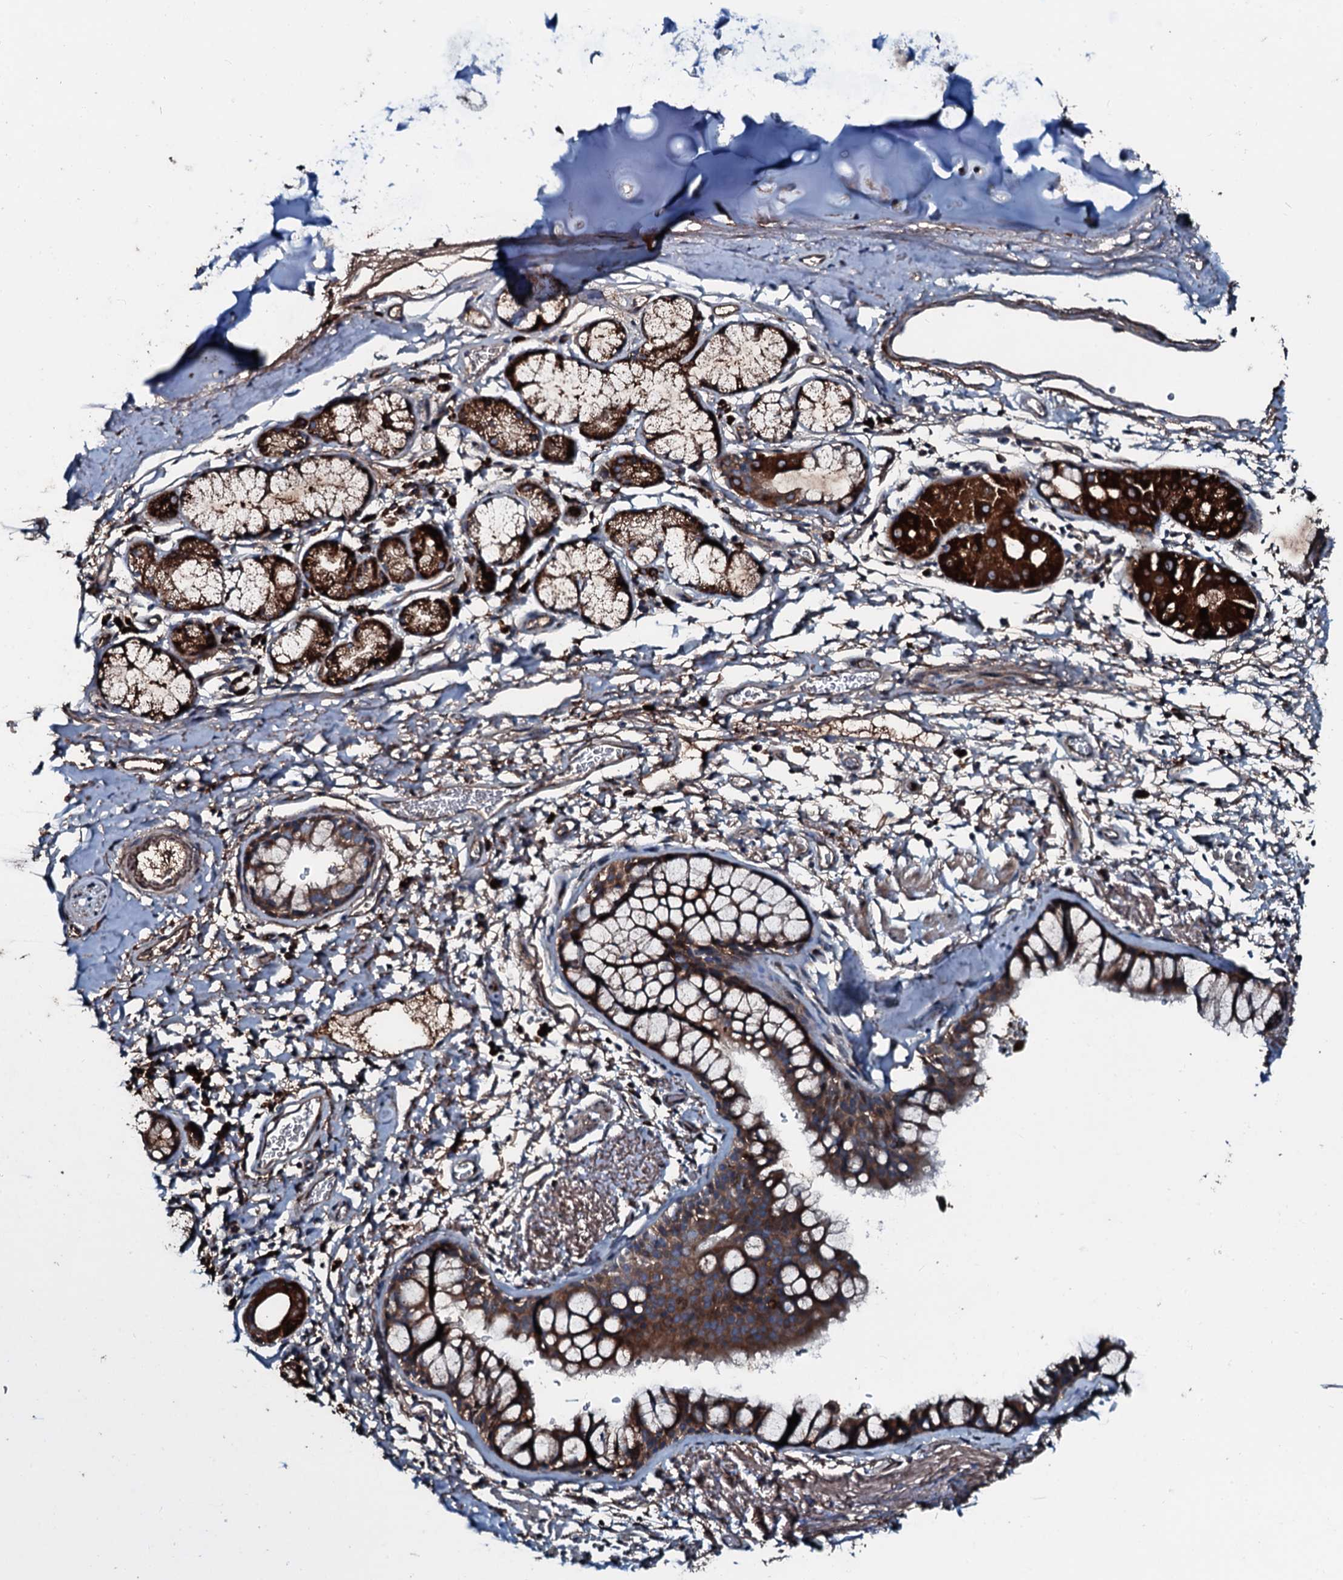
{"staining": {"intensity": "strong", "quantity": ">75%", "location": "cytoplasmic/membranous"}, "tissue": "bronchus", "cell_type": "Respiratory epithelial cells", "image_type": "normal", "snomed": [{"axis": "morphology", "description": "Normal tissue, NOS"}, {"axis": "topography", "description": "Bronchus"}], "caption": "Immunohistochemical staining of benign human bronchus reveals strong cytoplasmic/membranous protein expression in about >75% of respiratory epithelial cells.", "gene": "AARS1", "patient": {"sex": "male", "age": 65}}